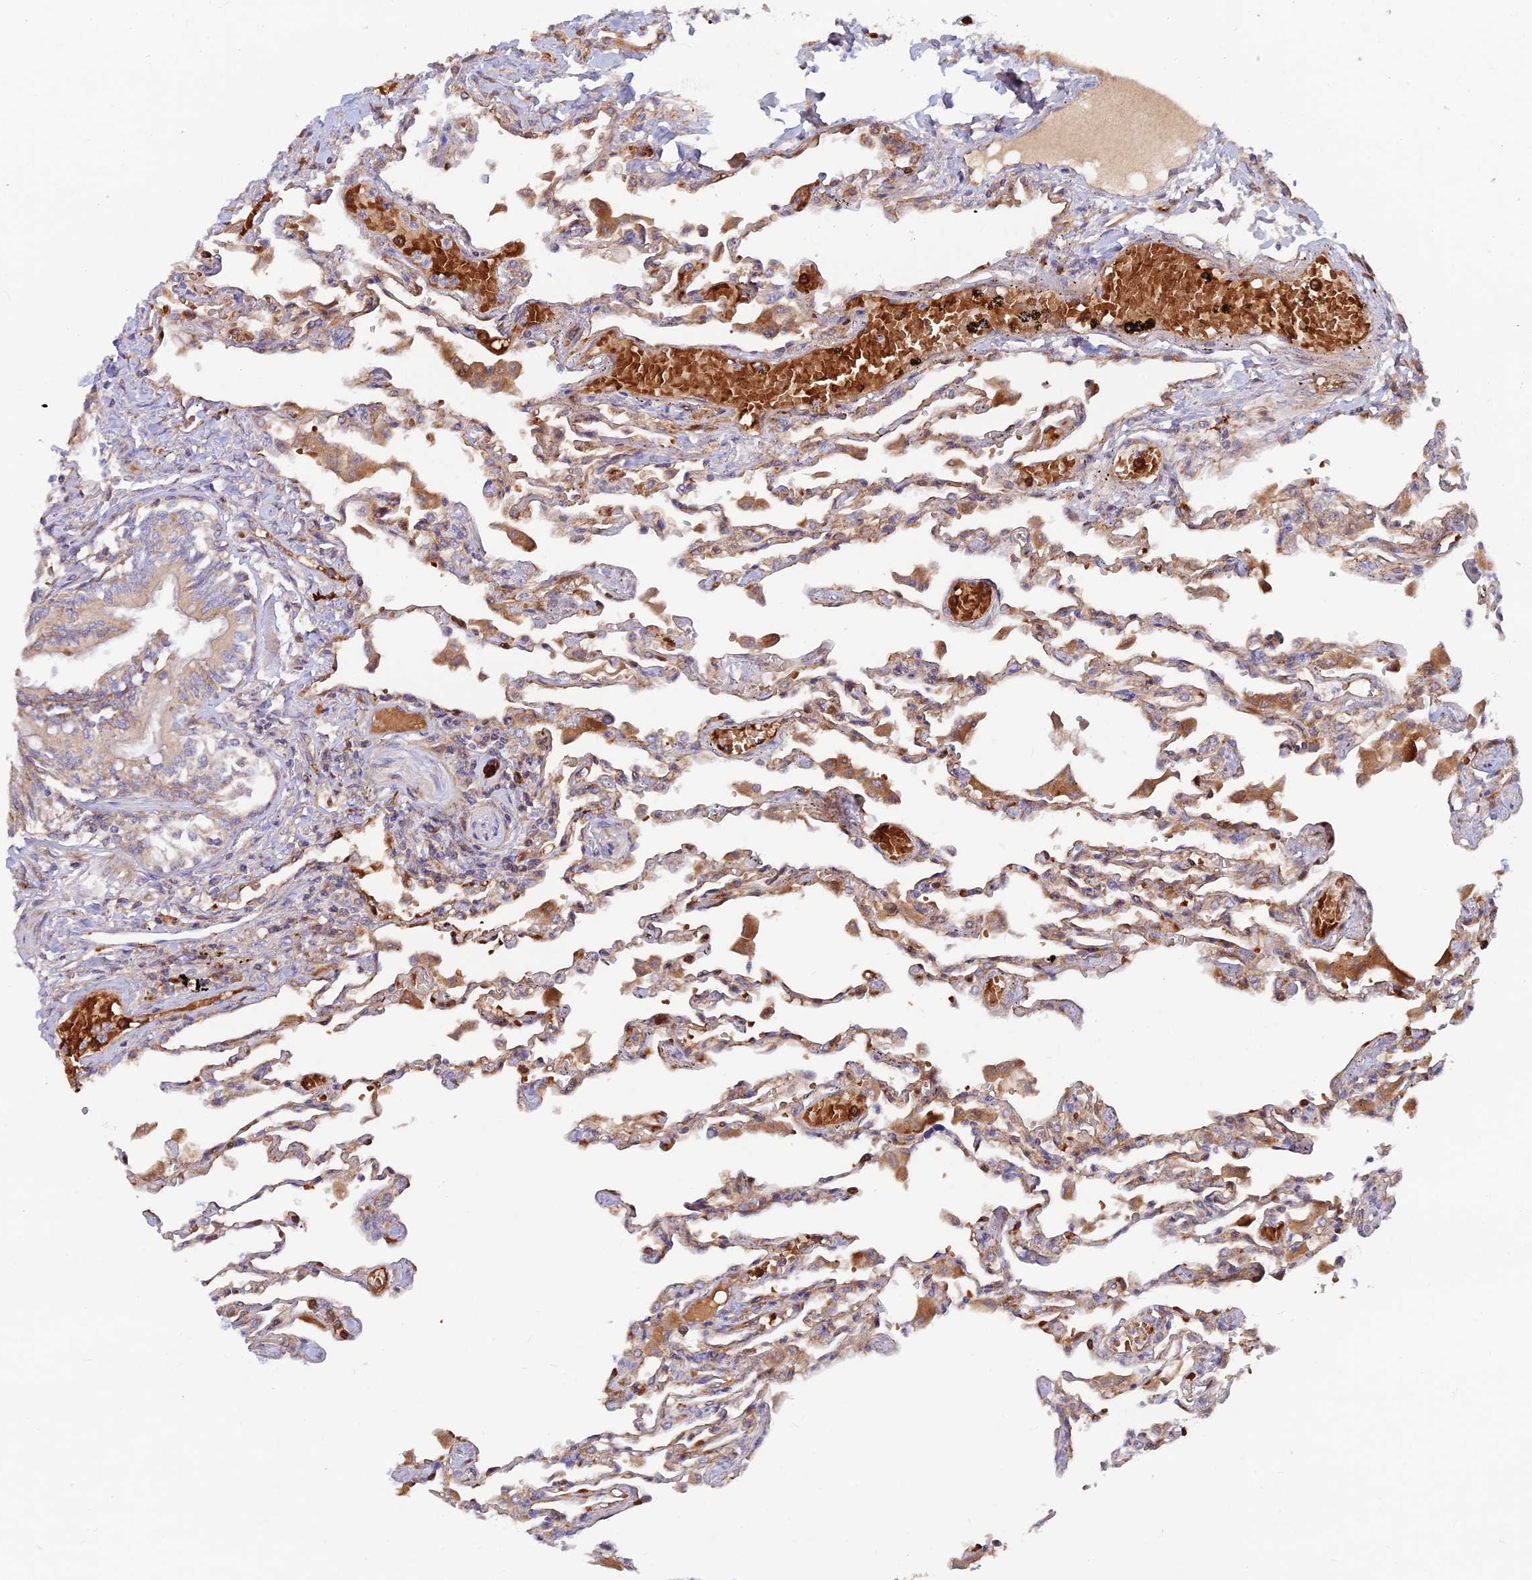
{"staining": {"intensity": "weak", "quantity": "25%-75%", "location": "cytoplasmic/membranous"}, "tissue": "lung", "cell_type": "Alveolar cells", "image_type": "normal", "snomed": [{"axis": "morphology", "description": "Normal tissue, NOS"}, {"axis": "topography", "description": "Bronchus"}, {"axis": "topography", "description": "Lung"}], "caption": "A high-resolution histopathology image shows immunohistochemistry staining of benign lung, which demonstrates weak cytoplasmic/membranous staining in about 25%-75% of alveolar cells.", "gene": "GMCL1", "patient": {"sex": "female", "age": 49}}